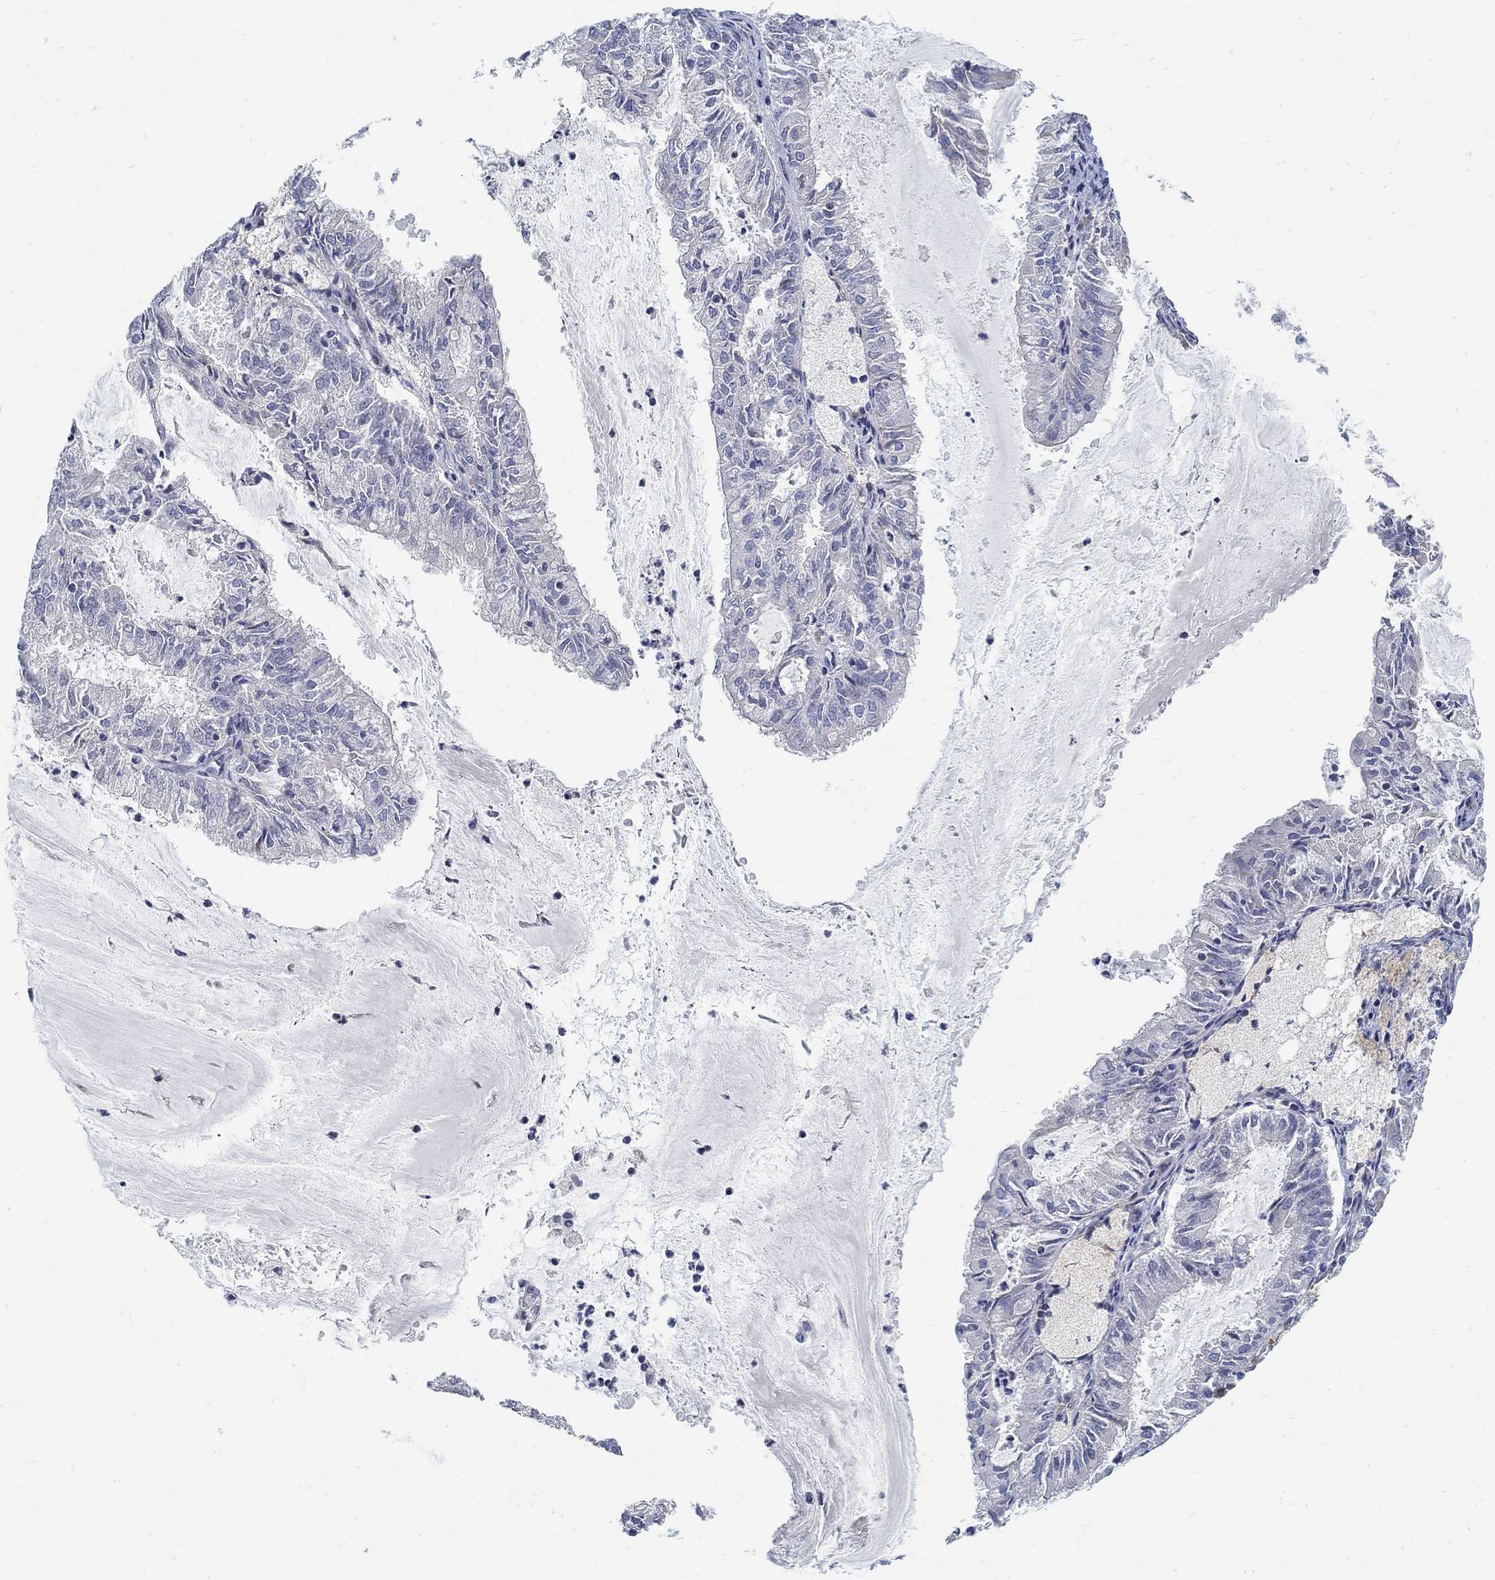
{"staining": {"intensity": "negative", "quantity": "none", "location": "none"}, "tissue": "endometrial cancer", "cell_type": "Tumor cells", "image_type": "cancer", "snomed": [{"axis": "morphology", "description": "Adenocarcinoma, NOS"}, {"axis": "topography", "description": "Endometrium"}], "caption": "There is no significant expression in tumor cells of adenocarcinoma (endometrial). (DAB (3,3'-diaminobenzidine) immunohistochemistry (IHC) visualized using brightfield microscopy, high magnification).", "gene": "ANO7", "patient": {"sex": "female", "age": 57}}